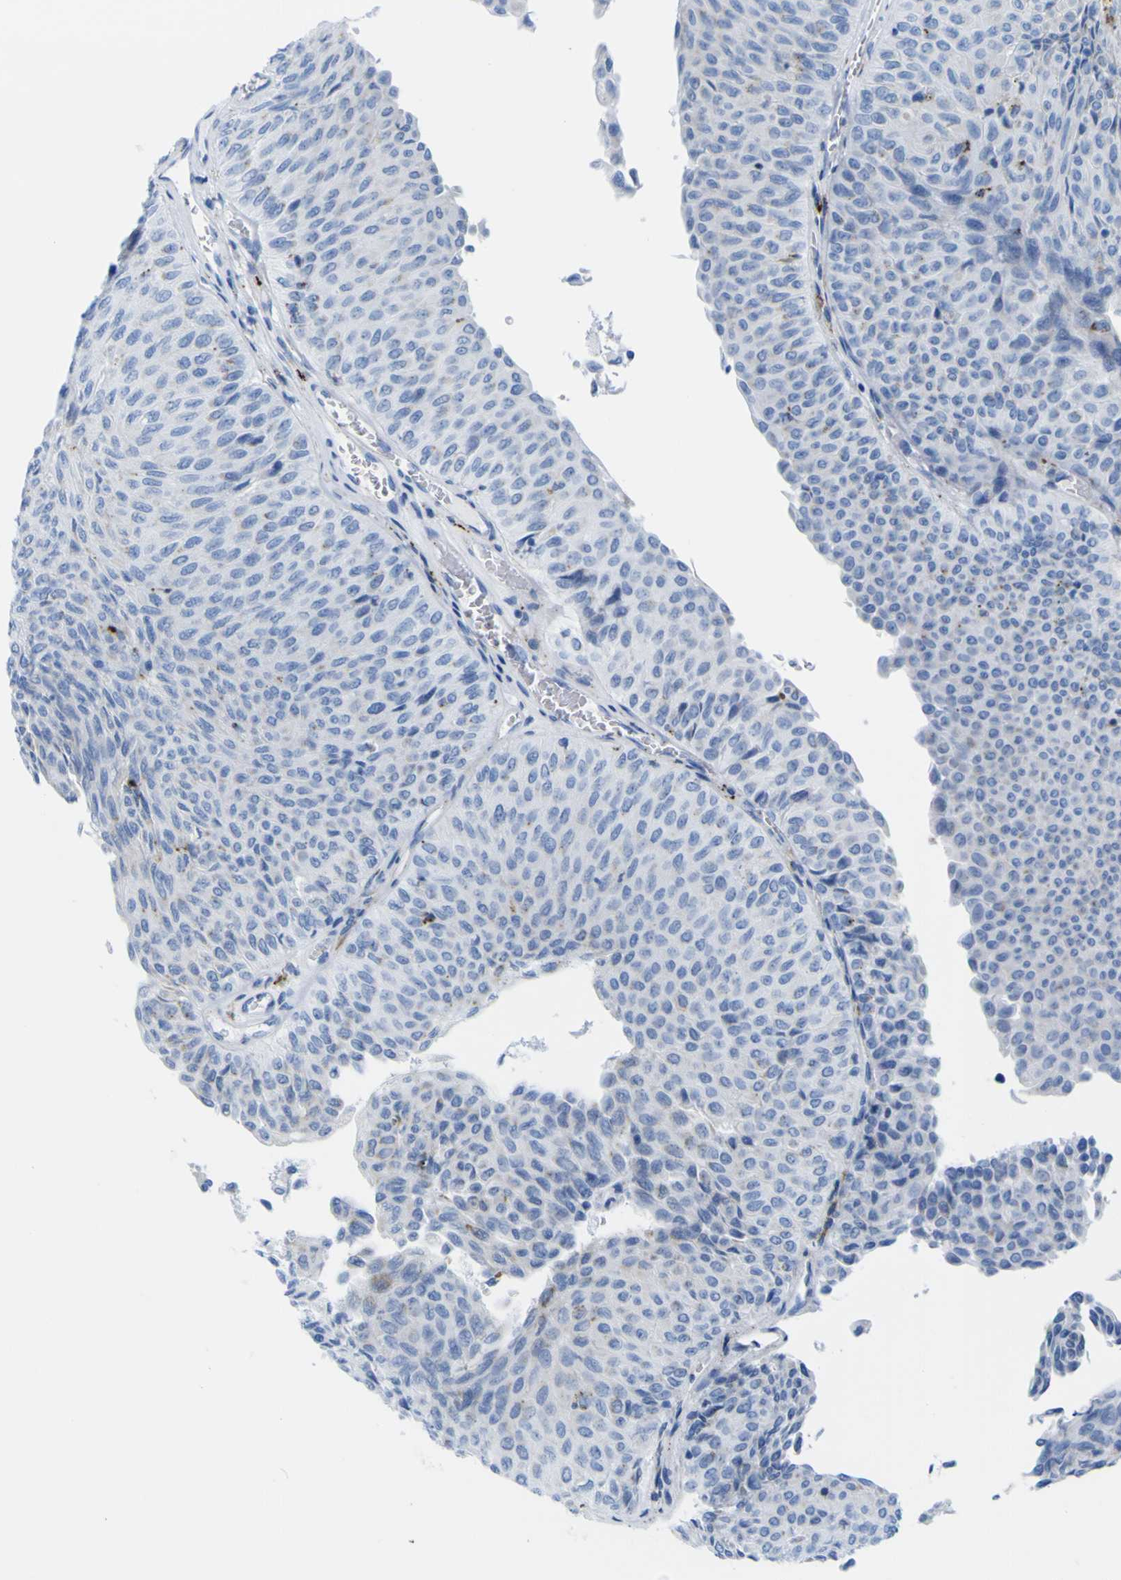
{"staining": {"intensity": "negative", "quantity": "none", "location": "none"}, "tissue": "urothelial cancer", "cell_type": "Tumor cells", "image_type": "cancer", "snomed": [{"axis": "morphology", "description": "Urothelial carcinoma, Low grade"}, {"axis": "topography", "description": "Urinary bladder"}], "caption": "The immunohistochemistry (IHC) histopathology image has no significant expression in tumor cells of low-grade urothelial carcinoma tissue.", "gene": "PLD3", "patient": {"sex": "male", "age": 78}}